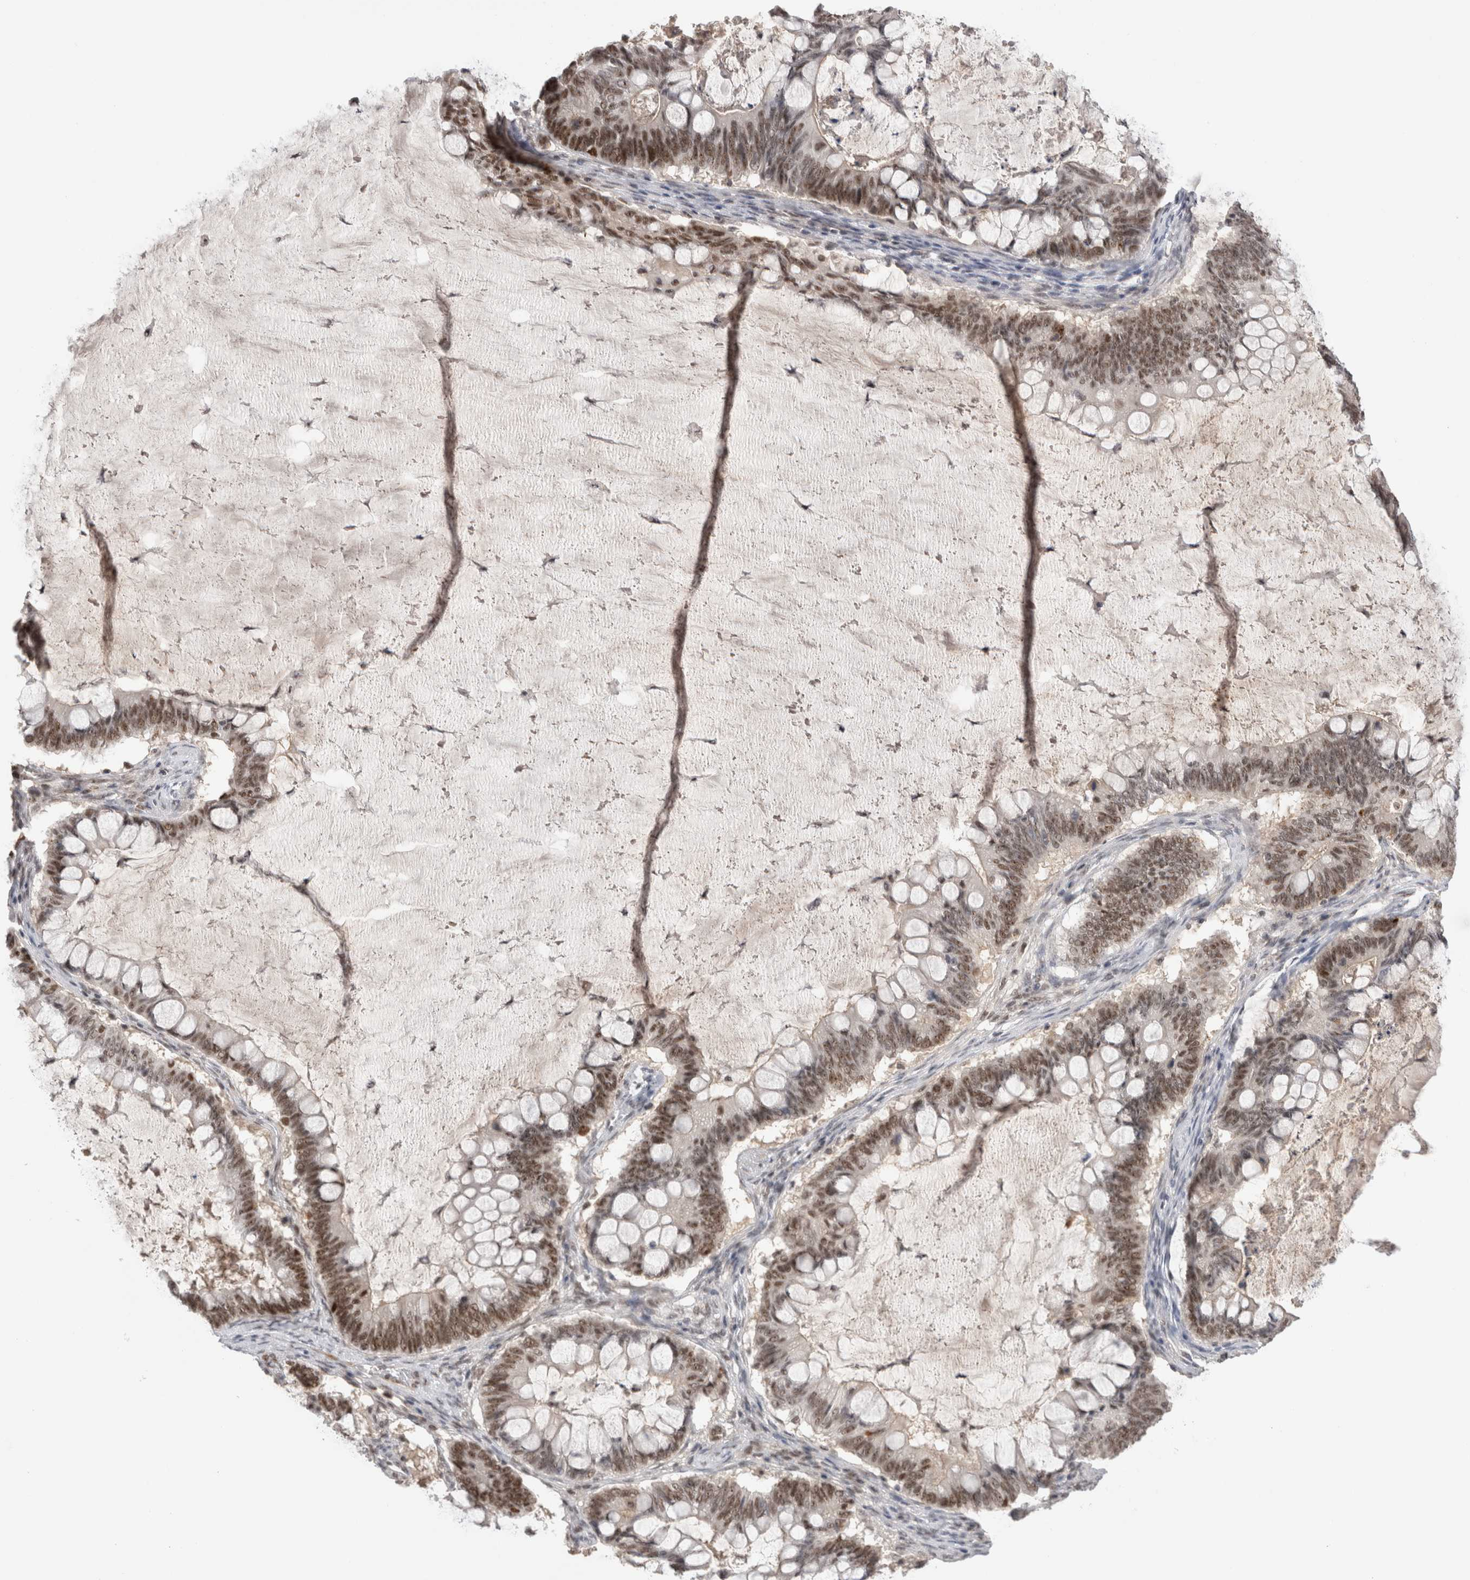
{"staining": {"intensity": "moderate", "quantity": ">75%", "location": "nuclear"}, "tissue": "ovarian cancer", "cell_type": "Tumor cells", "image_type": "cancer", "snomed": [{"axis": "morphology", "description": "Cystadenocarcinoma, mucinous, NOS"}, {"axis": "topography", "description": "Ovary"}], "caption": "The photomicrograph reveals a brown stain indicating the presence of a protein in the nuclear of tumor cells in ovarian cancer (mucinous cystadenocarcinoma).", "gene": "ZNF24", "patient": {"sex": "female", "age": 61}}